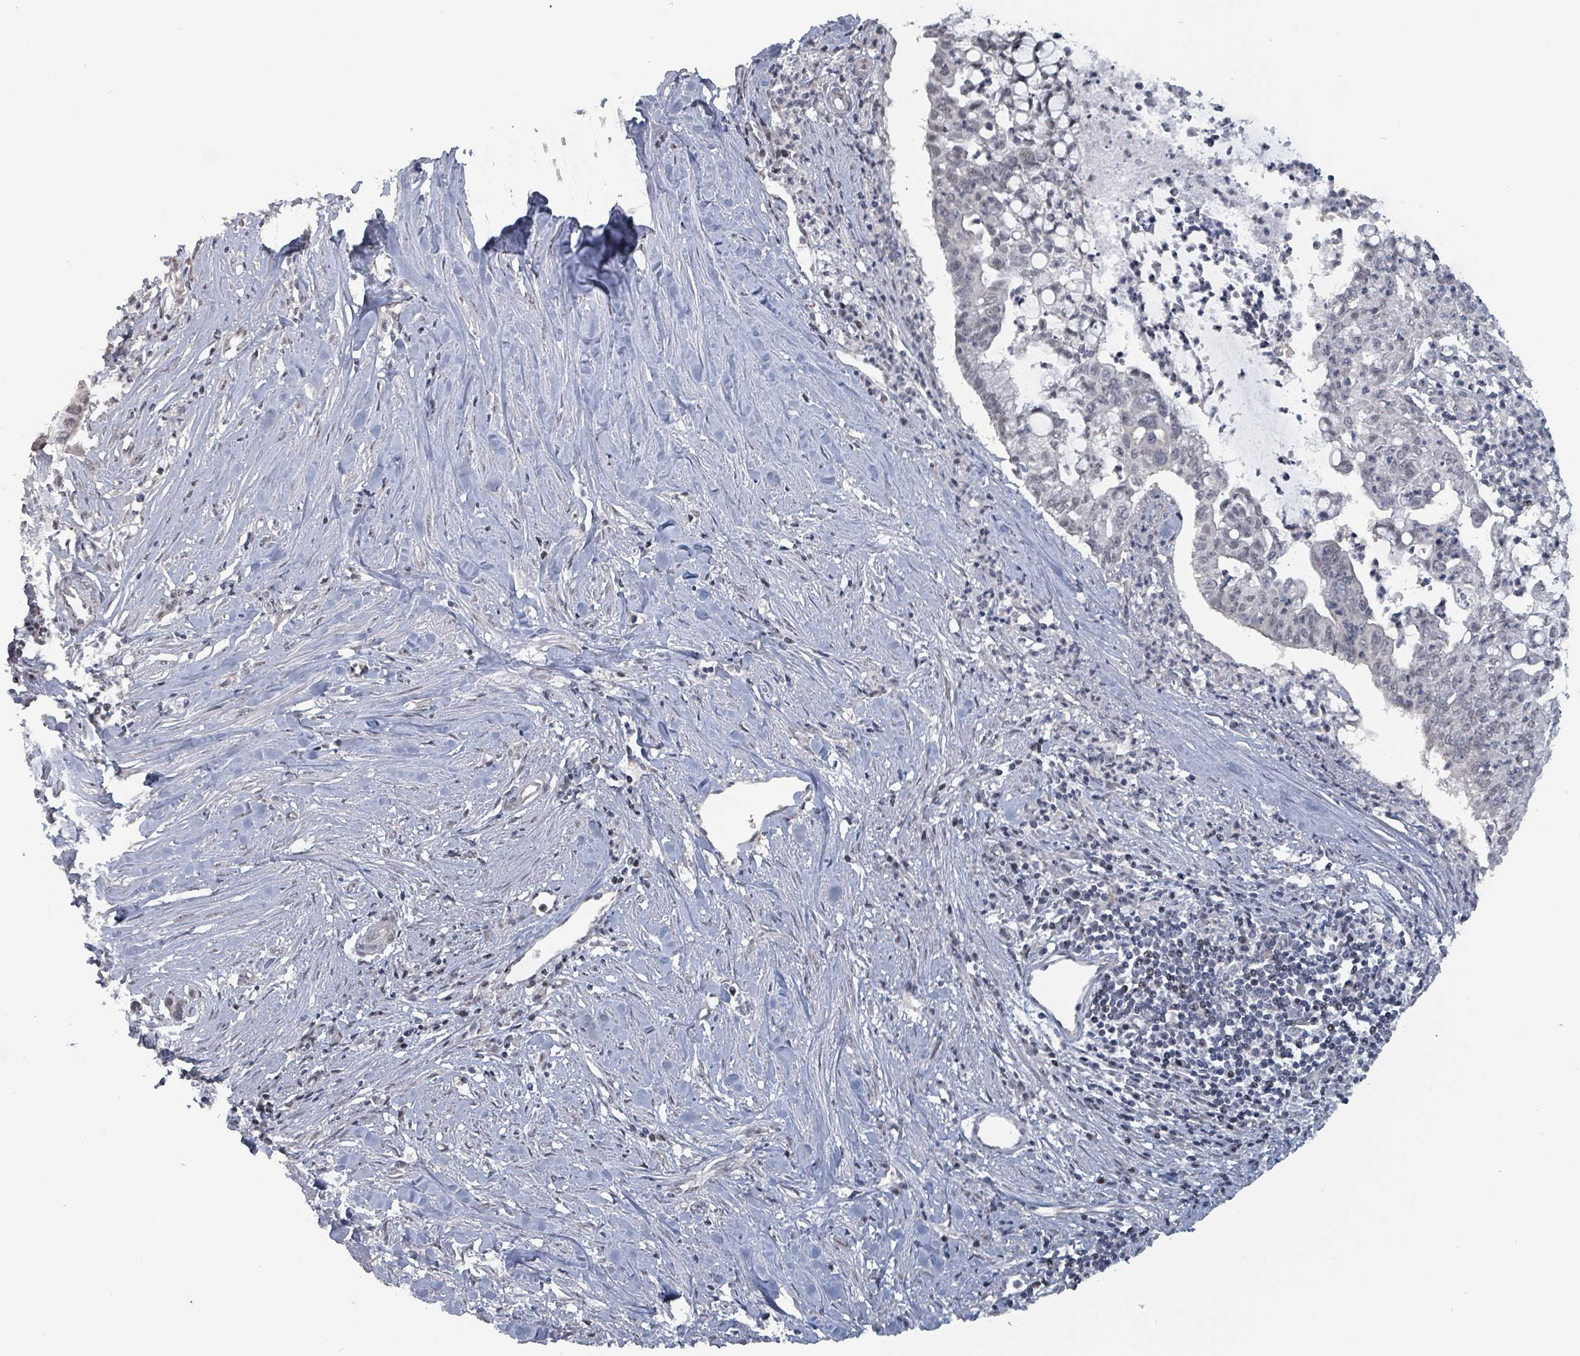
{"staining": {"intensity": "negative", "quantity": "none", "location": "none"}, "tissue": "pancreatic cancer", "cell_type": "Tumor cells", "image_type": "cancer", "snomed": [{"axis": "morphology", "description": "Adenocarcinoma, NOS"}, {"axis": "topography", "description": "Pancreas"}], "caption": "IHC image of neoplastic tissue: human adenocarcinoma (pancreatic) stained with DAB (3,3'-diaminobenzidine) reveals no significant protein expression in tumor cells.", "gene": "BIVM", "patient": {"sex": "male", "age": 73}}